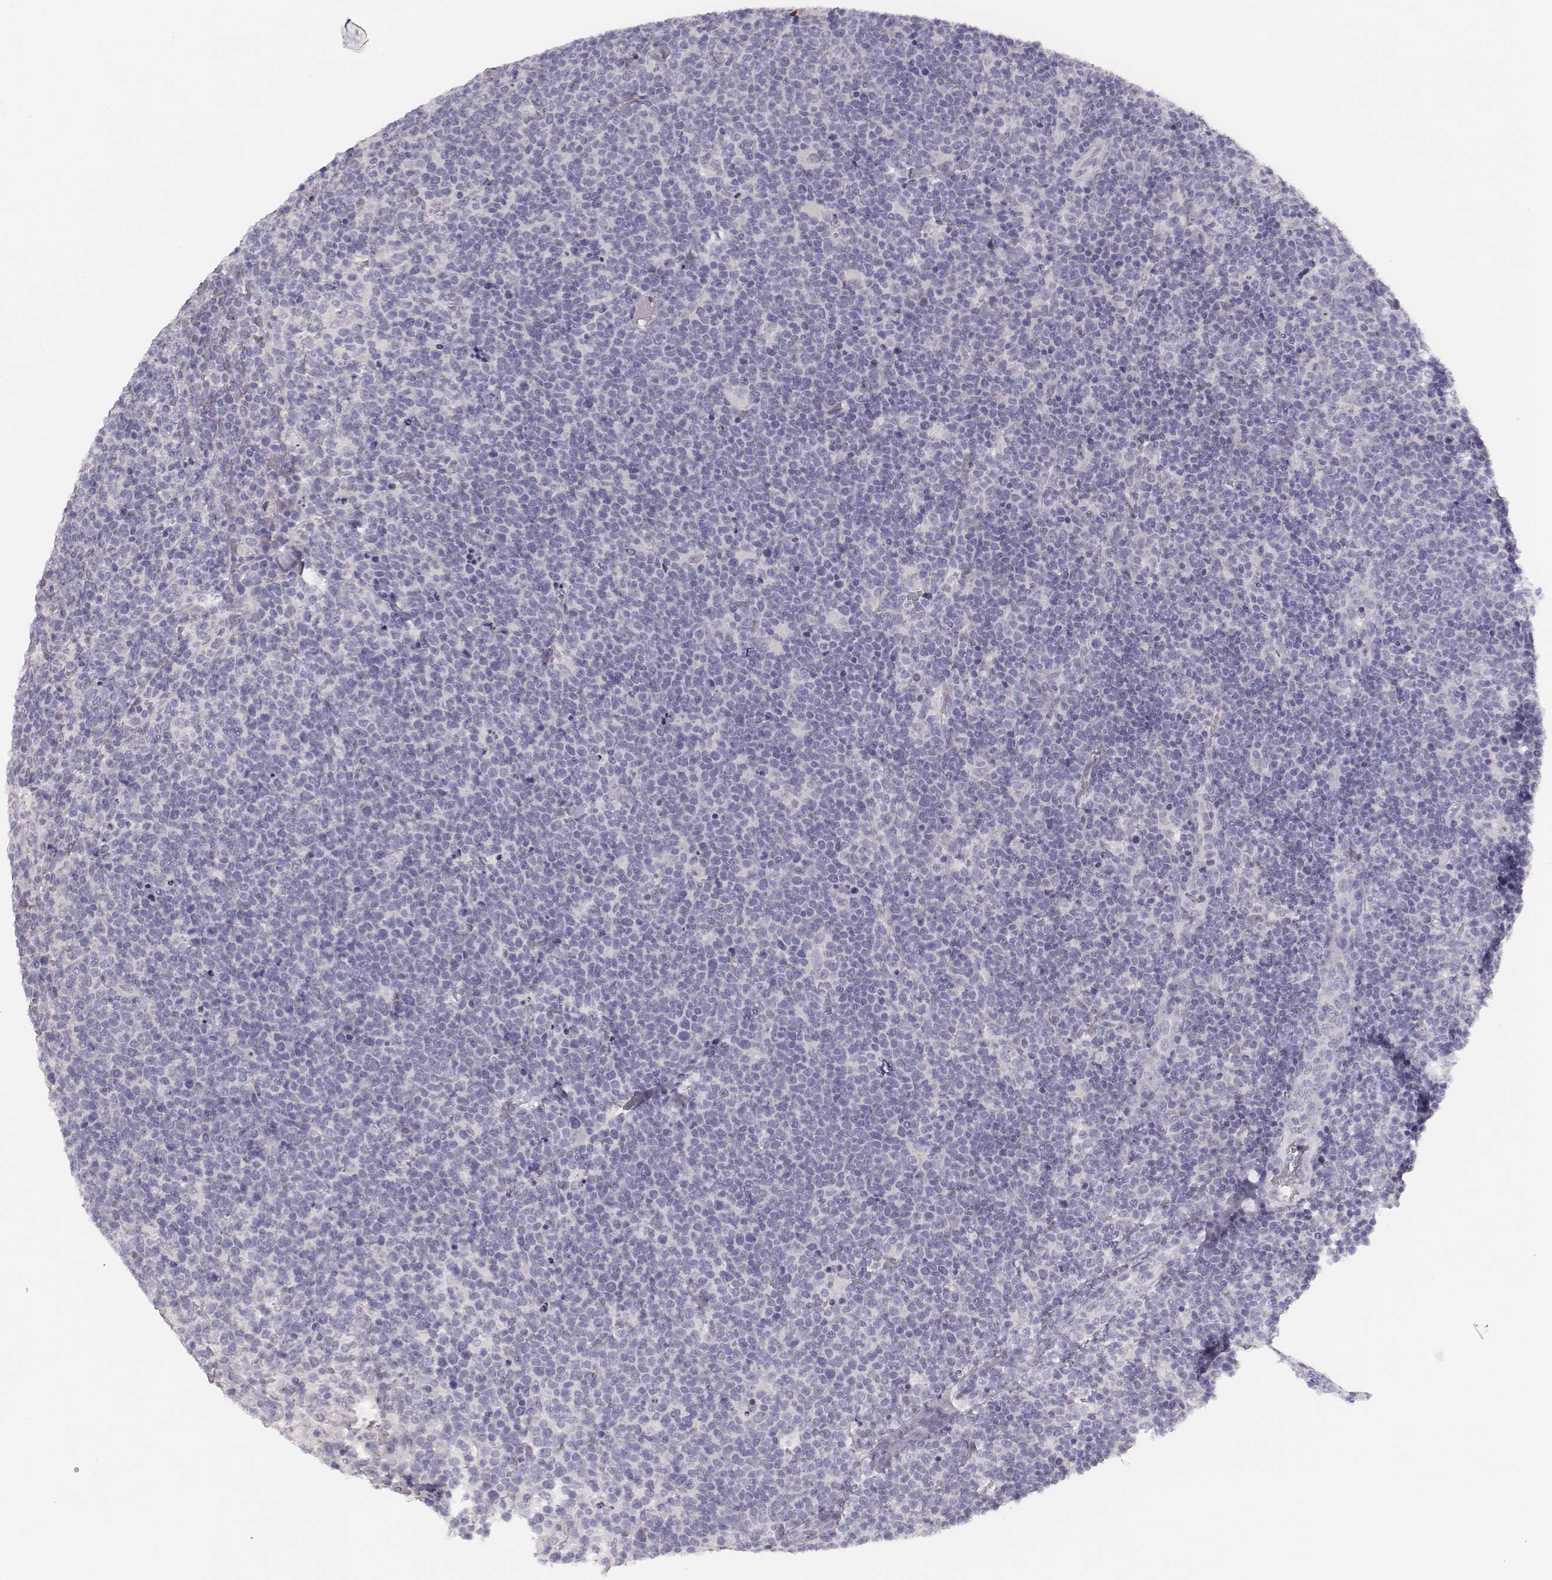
{"staining": {"intensity": "negative", "quantity": "none", "location": "none"}, "tissue": "lymphoma", "cell_type": "Tumor cells", "image_type": "cancer", "snomed": [{"axis": "morphology", "description": "Malignant lymphoma, non-Hodgkin's type, High grade"}, {"axis": "topography", "description": "Lymph node"}], "caption": "The micrograph shows no staining of tumor cells in lymphoma.", "gene": "MYH6", "patient": {"sex": "male", "age": 61}}